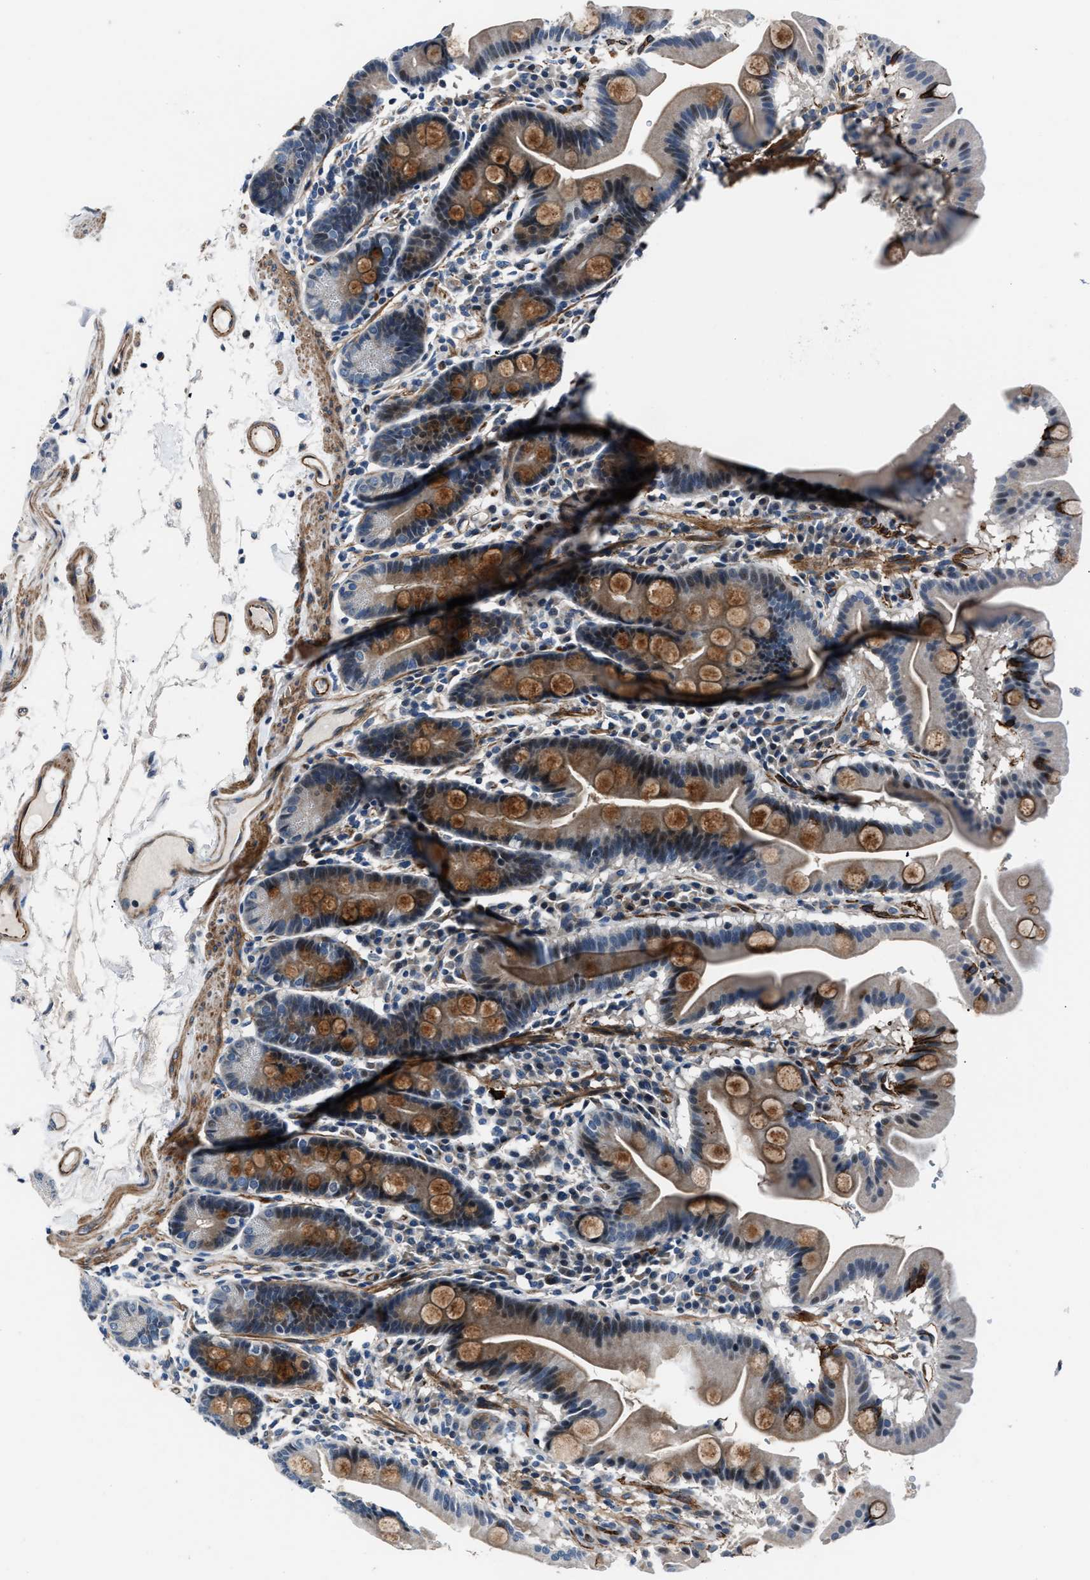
{"staining": {"intensity": "moderate", "quantity": "<25%", "location": "cytoplasmic/membranous"}, "tissue": "duodenum", "cell_type": "Glandular cells", "image_type": "normal", "snomed": [{"axis": "morphology", "description": "Normal tissue, NOS"}, {"axis": "topography", "description": "Duodenum"}], "caption": "Protein analysis of unremarkable duodenum displays moderate cytoplasmic/membranous positivity in approximately <25% of glandular cells.", "gene": "MPDZ", "patient": {"sex": "male", "age": 50}}